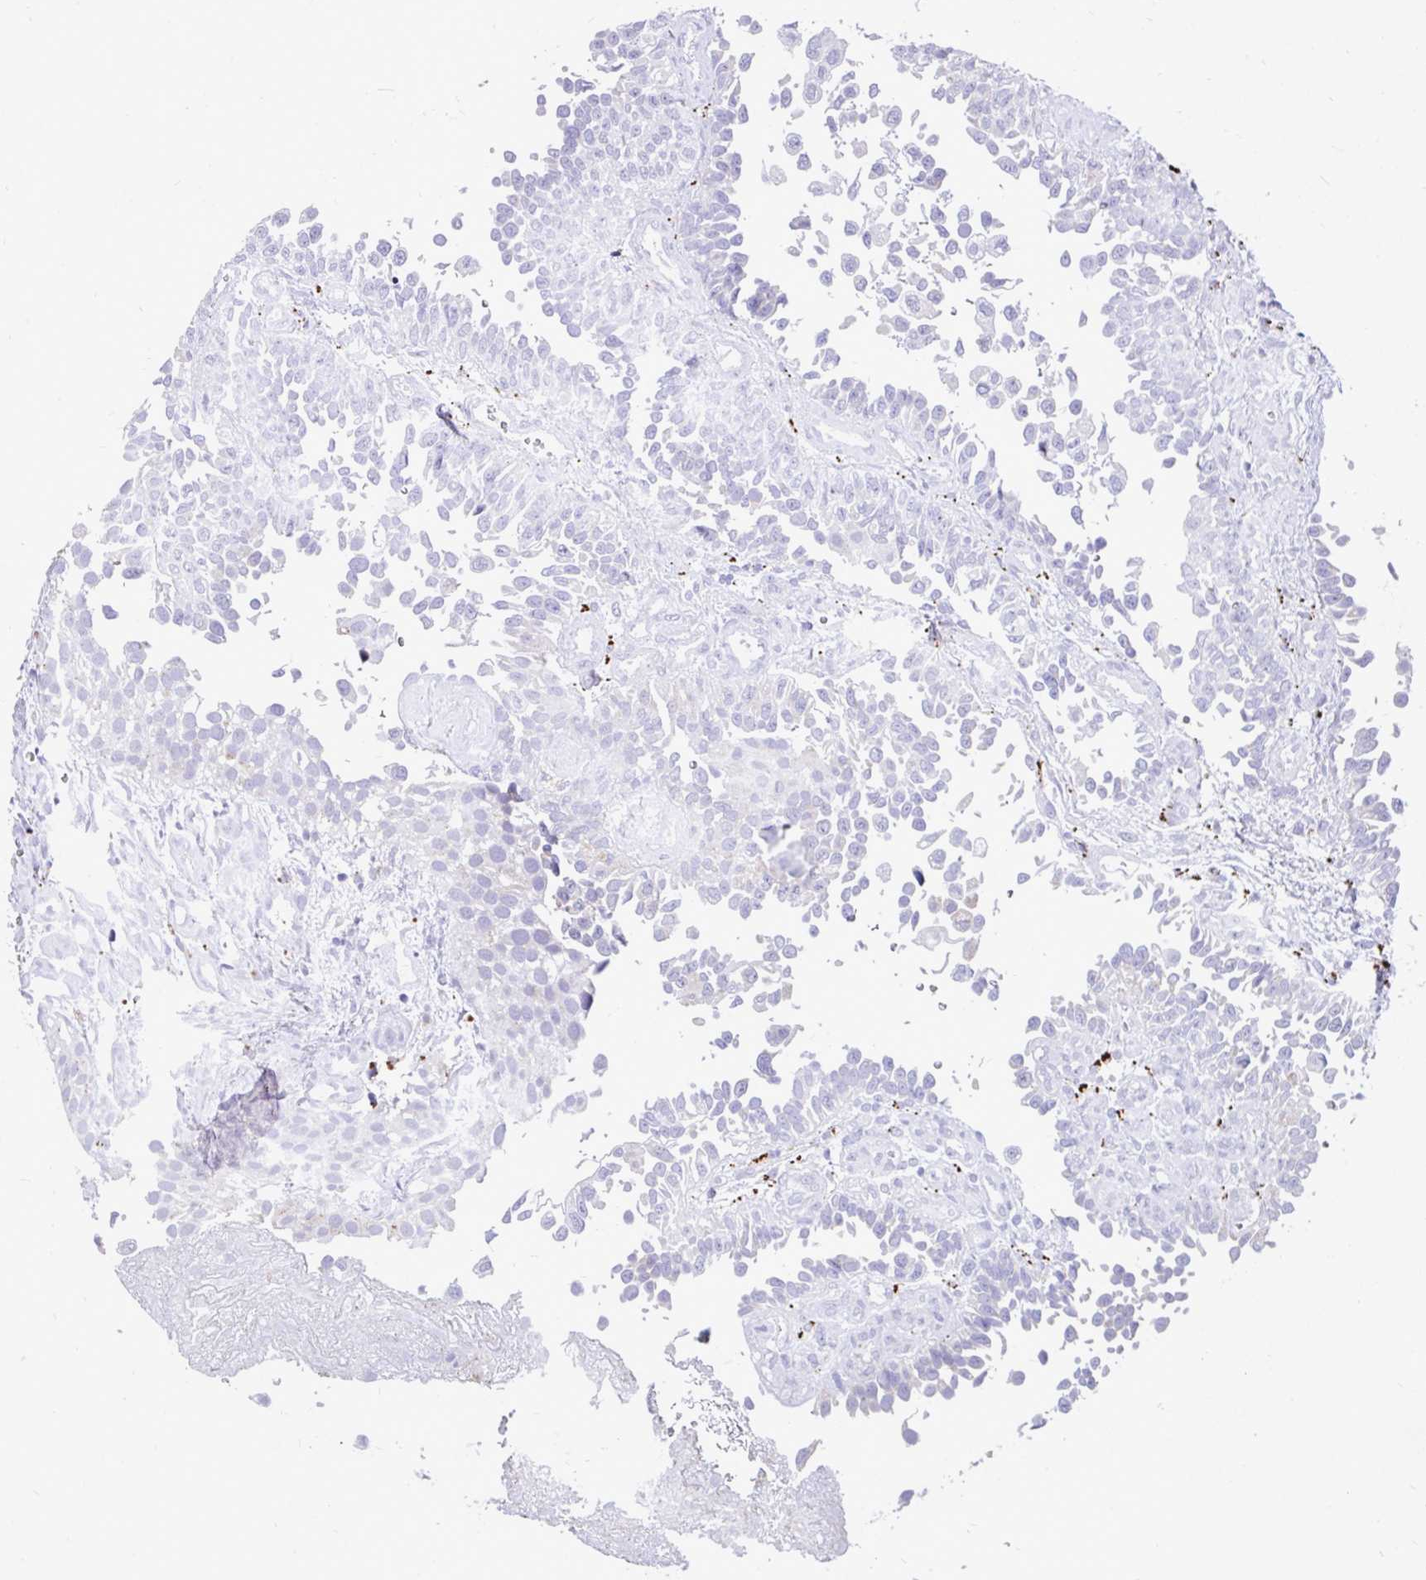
{"staining": {"intensity": "negative", "quantity": "none", "location": "none"}, "tissue": "urothelial cancer", "cell_type": "Tumor cells", "image_type": "cancer", "snomed": [{"axis": "morphology", "description": "Urothelial carcinoma, NOS"}, {"axis": "topography", "description": "Urinary bladder"}], "caption": "Immunohistochemical staining of transitional cell carcinoma reveals no significant positivity in tumor cells.", "gene": "INTS5", "patient": {"sex": "male", "age": 87}}